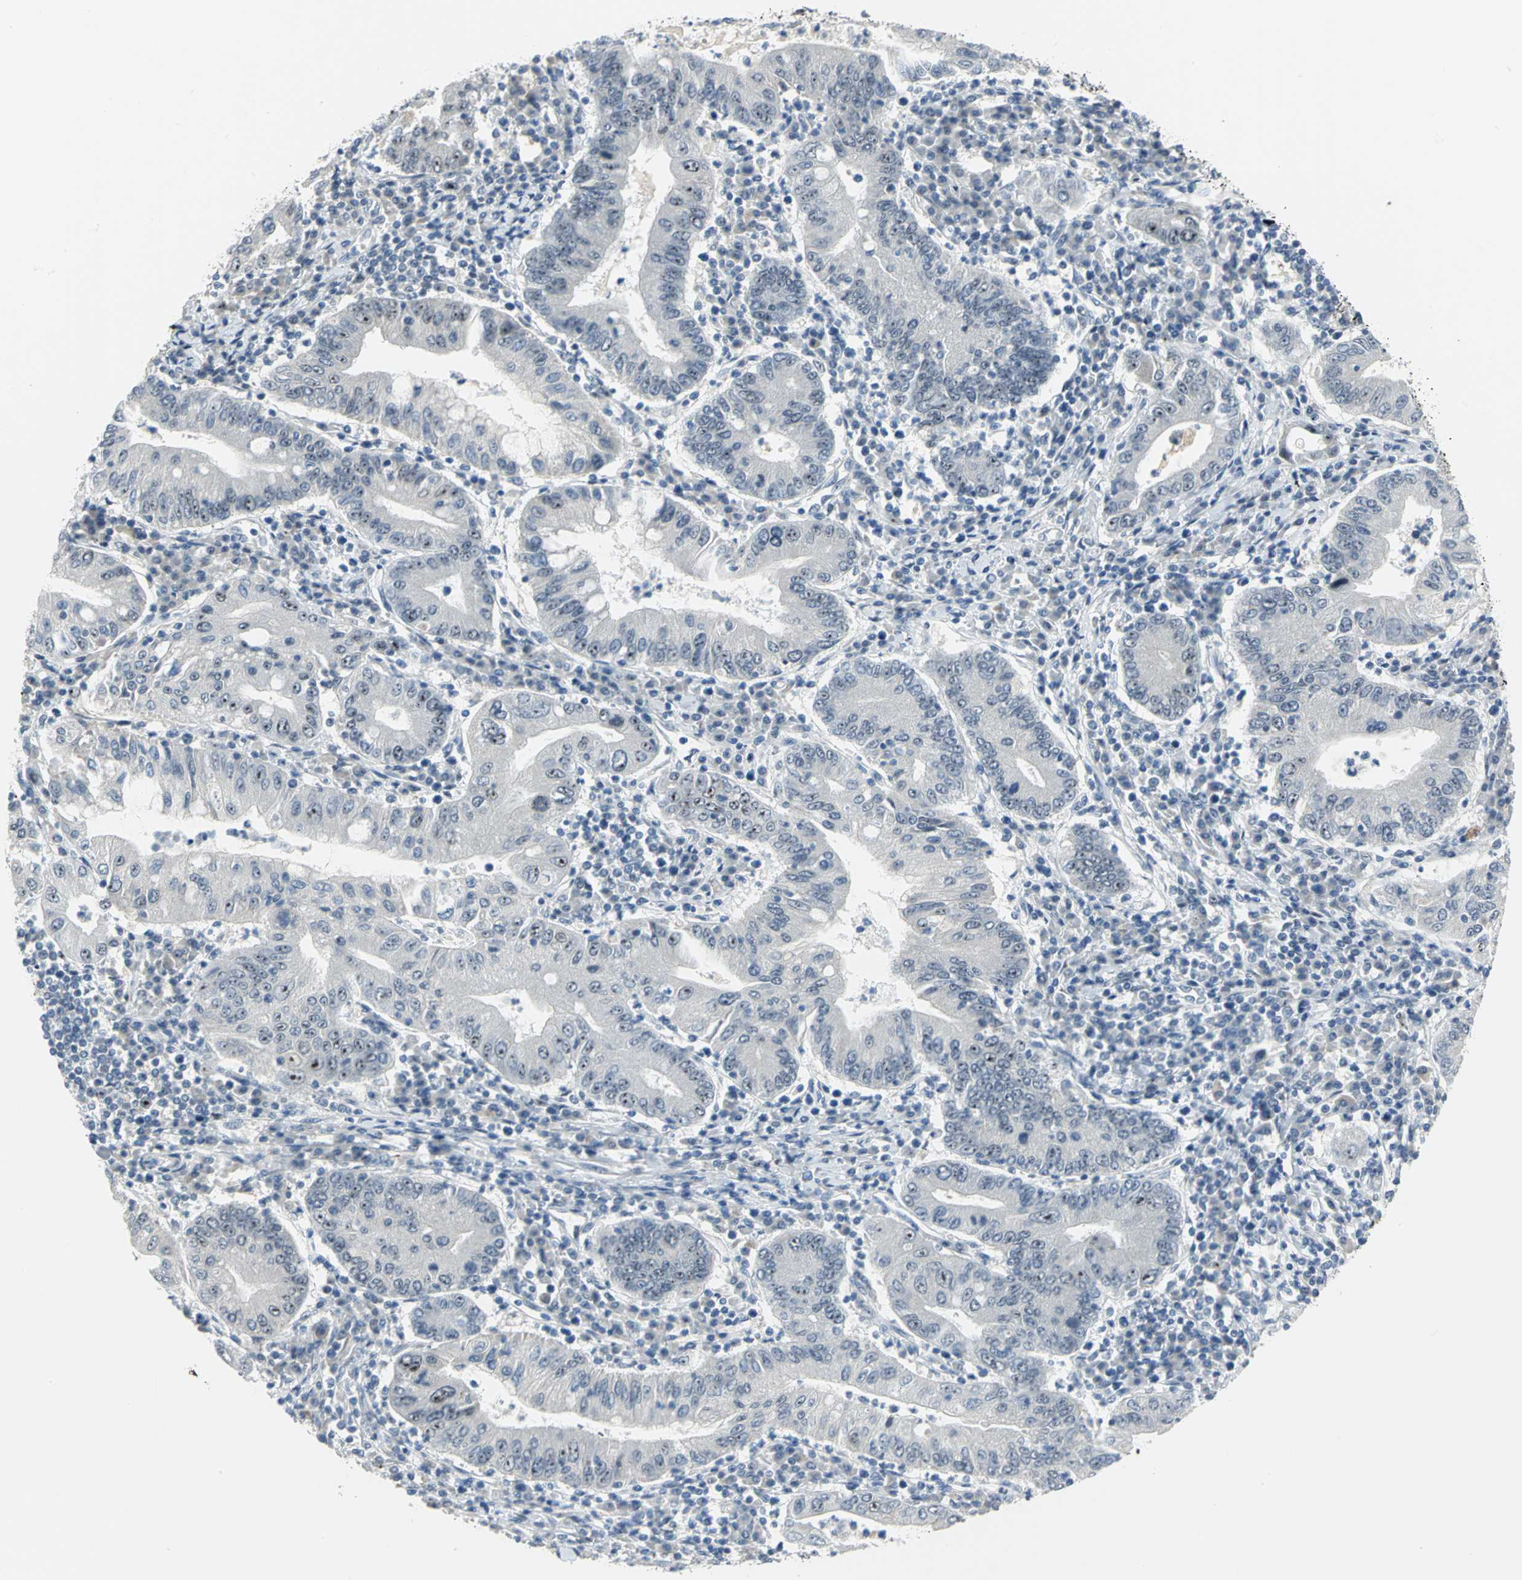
{"staining": {"intensity": "strong", "quantity": "25%-75%", "location": "nuclear"}, "tissue": "stomach cancer", "cell_type": "Tumor cells", "image_type": "cancer", "snomed": [{"axis": "morphology", "description": "Normal tissue, NOS"}, {"axis": "morphology", "description": "Adenocarcinoma, NOS"}, {"axis": "topography", "description": "Esophagus"}, {"axis": "topography", "description": "Stomach, upper"}, {"axis": "topography", "description": "Peripheral nerve tissue"}], "caption": "Approximately 25%-75% of tumor cells in stomach adenocarcinoma reveal strong nuclear protein expression as visualized by brown immunohistochemical staining.", "gene": "MYBBP1A", "patient": {"sex": "male", "age": 62}}